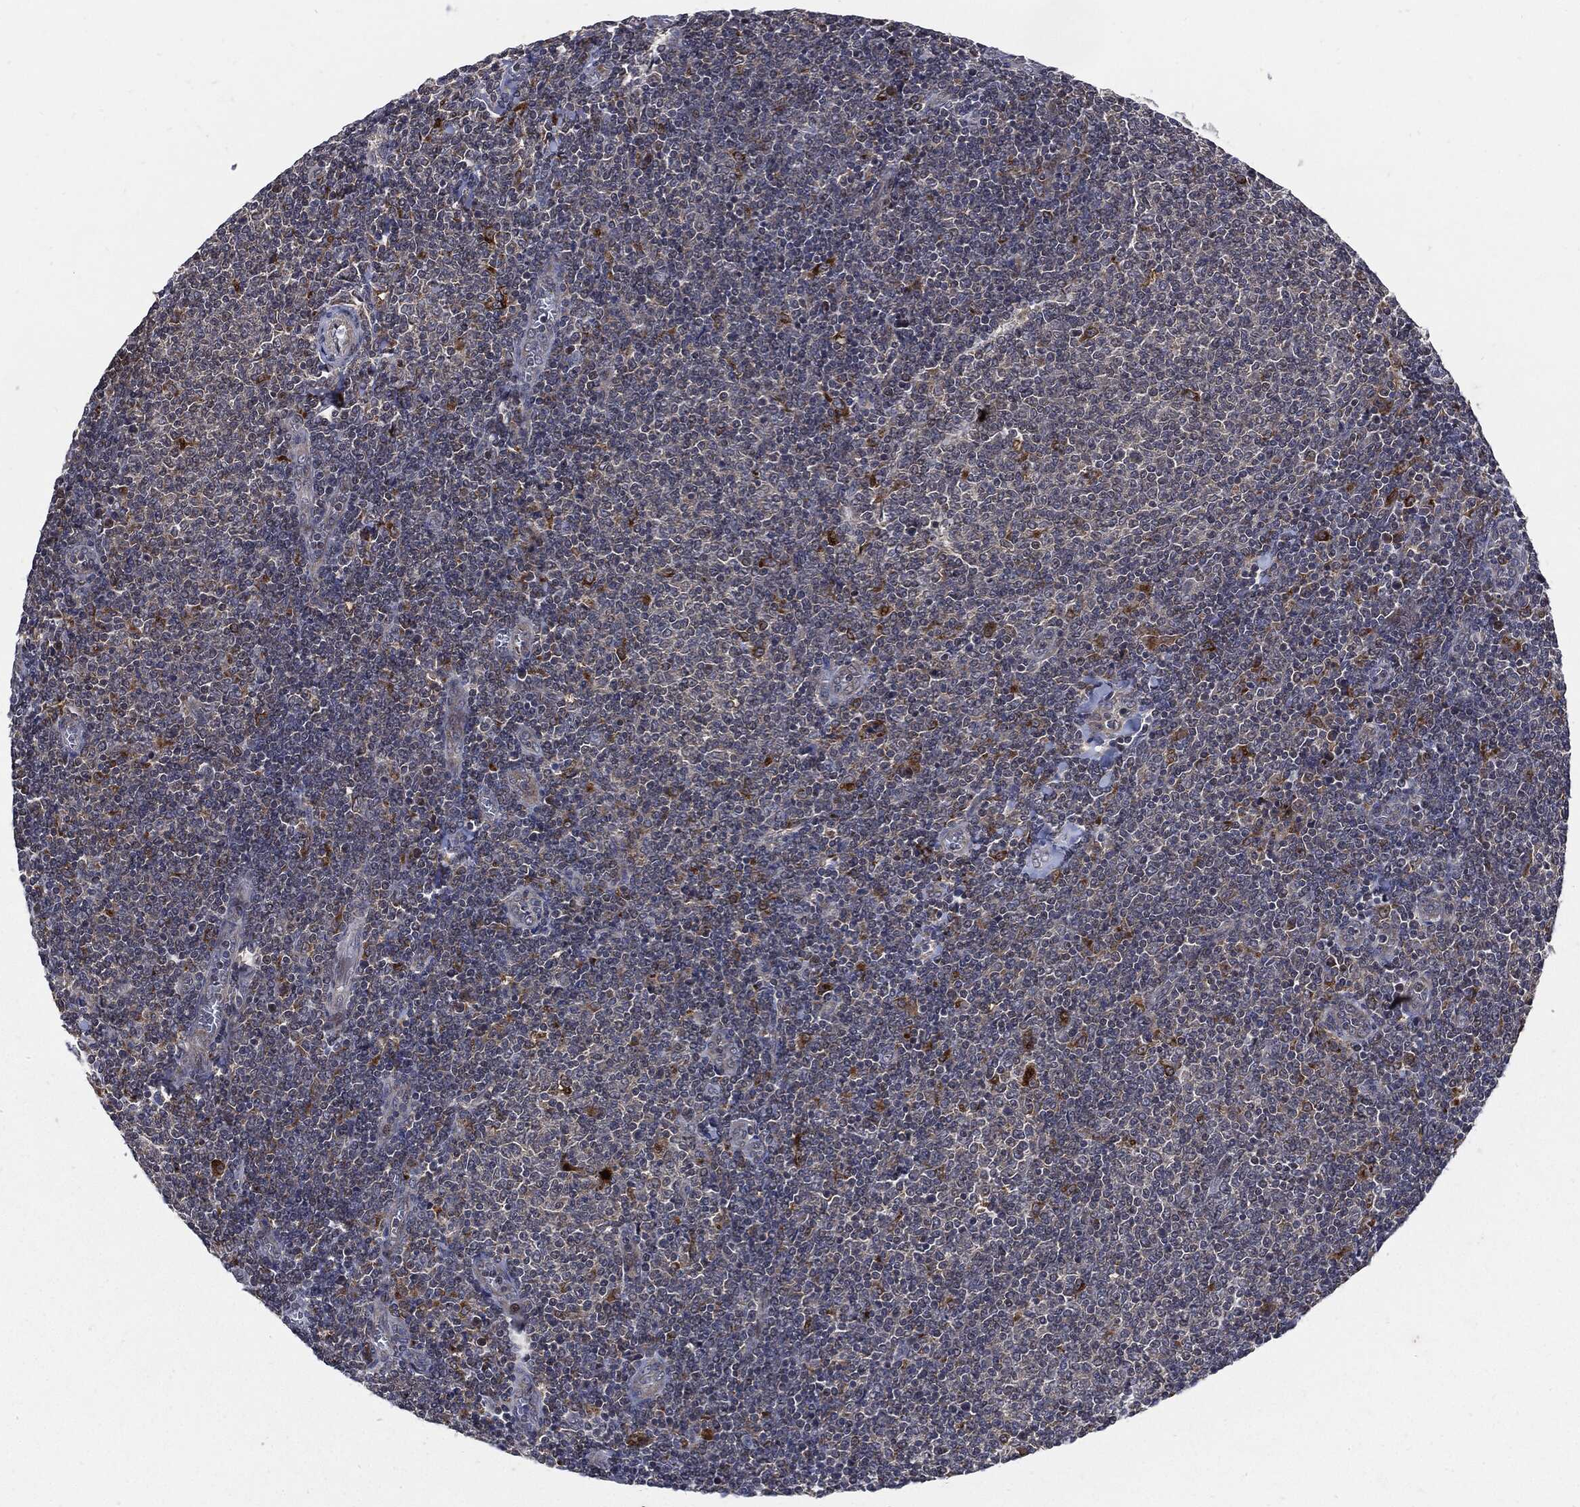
{"staining": {"intensity": "negative", "quantity": "none", "location": "none"}, "tissue": "lymphoma", "cell_type": "Tumor cells", "image_type": "cancer", "snomed": [{"axis": "morphology", "description": "Malignant lymphoma, non-Hodgkin's type, Low grade"}, {"axis": "topography", "description": "Lymph node"}], "caption": "High power microscopy photomicrograph of an IHC micrograph of lymphoma, revealing no significant expression in tumor cells. Nuclei are stained in blue.", "gene": "SLC31A2", "patient": {"sex": "male", "age": 52}}